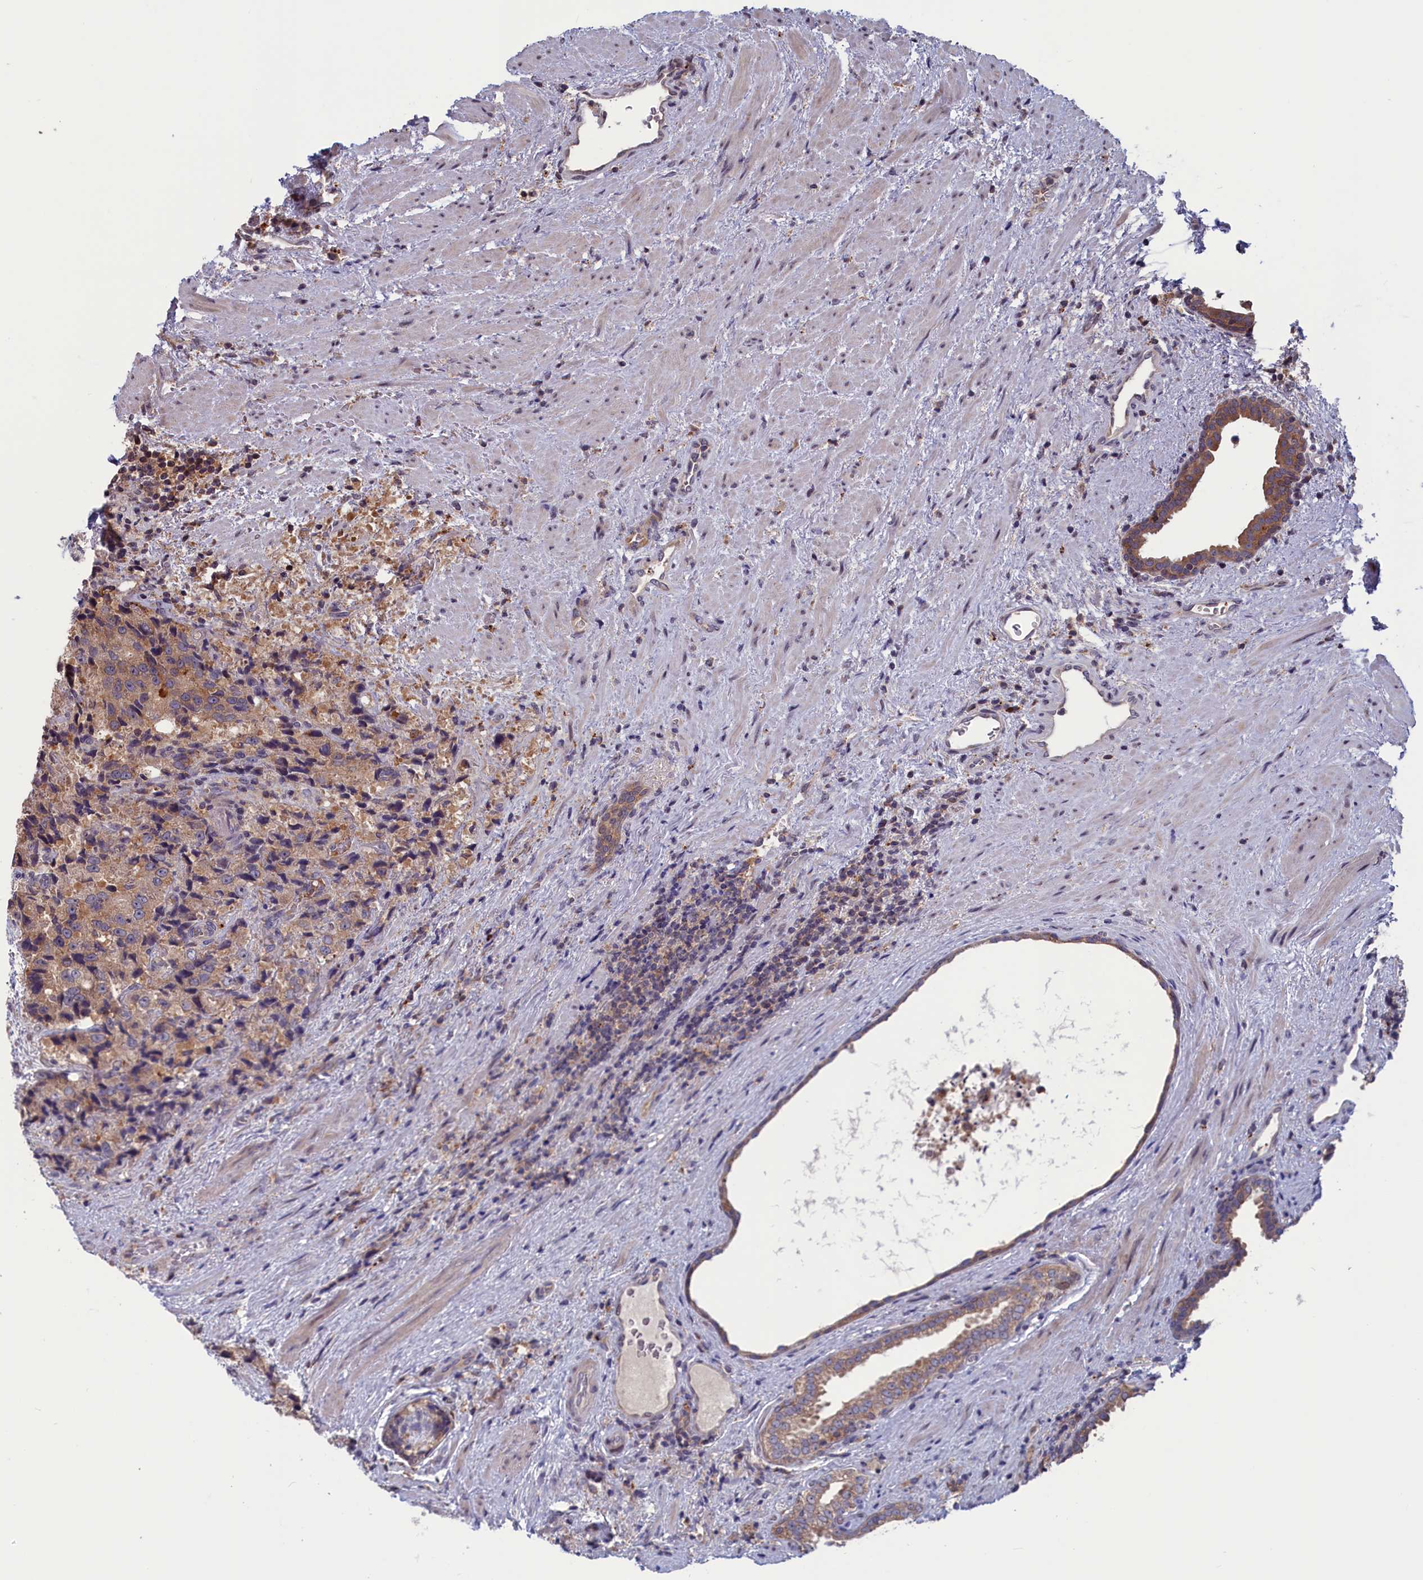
{"staining": {"intensity": "moderate", "quantity": ">75%", "location": "cytoplasmic/membranous"}, "tissue": "prostate cancer", "cell_type": "Tumor cells", "image_type": "cancer", "snomed": [{"axis": "morphology", "description": "Adenocarcinoma, High grade"}, {"axis": "topography", "description": "Prostate"}], "caption": "Immunohistochemical staining of prostate cancer reveals medium levels of moderate cytoplasmic/membranous protein expression in about >75% of tumor cells. The staining is performed using DAB (3,3'-diaminobenzidine) brown chromogen to label protein expression. The nuclei are counter-stained blue using hematoxylin.", "gene": "CACTIN", "patient": {"sex": "male", "age": 70}}